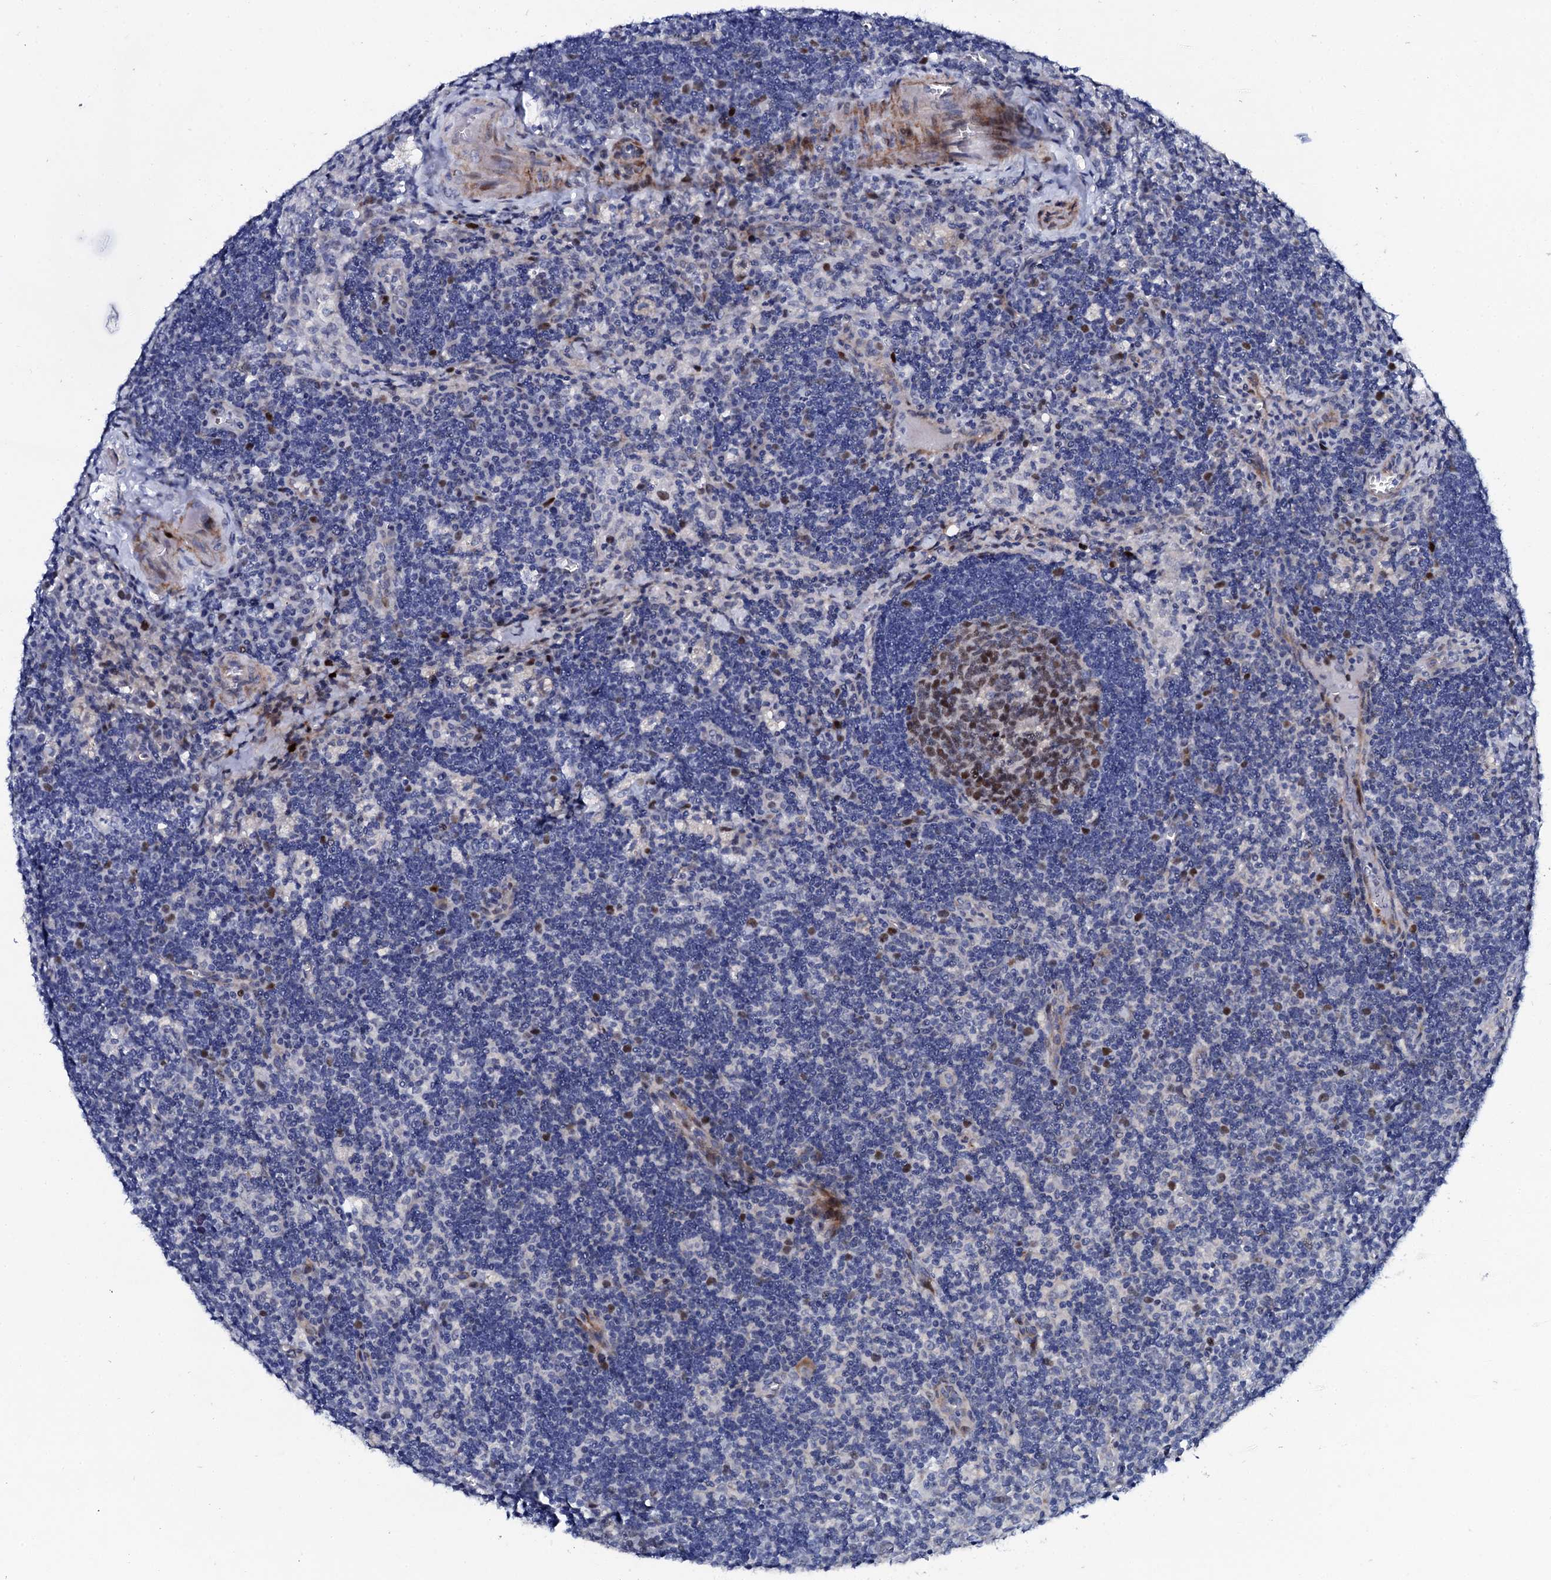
{"staining": {"intensity": "moderate", "quantity": "25%-75%", "location": "nuclear"}, "tissue": "lymph node", "cell_type": "Germinal center cells", "image_type": "normal", "snomed": [{"axis": "morphology", "description": "Normal tissue, NOS"}, {"axis": "topography", "description": "Lymph node"}], "caption": "This is a histology image of IHC staining of unremarkable lymph node, which shows moderate expression in the nuclear of germinal center cells.", "gene": "NUDT13", "patient": {"sex": "male", "age": 58}}